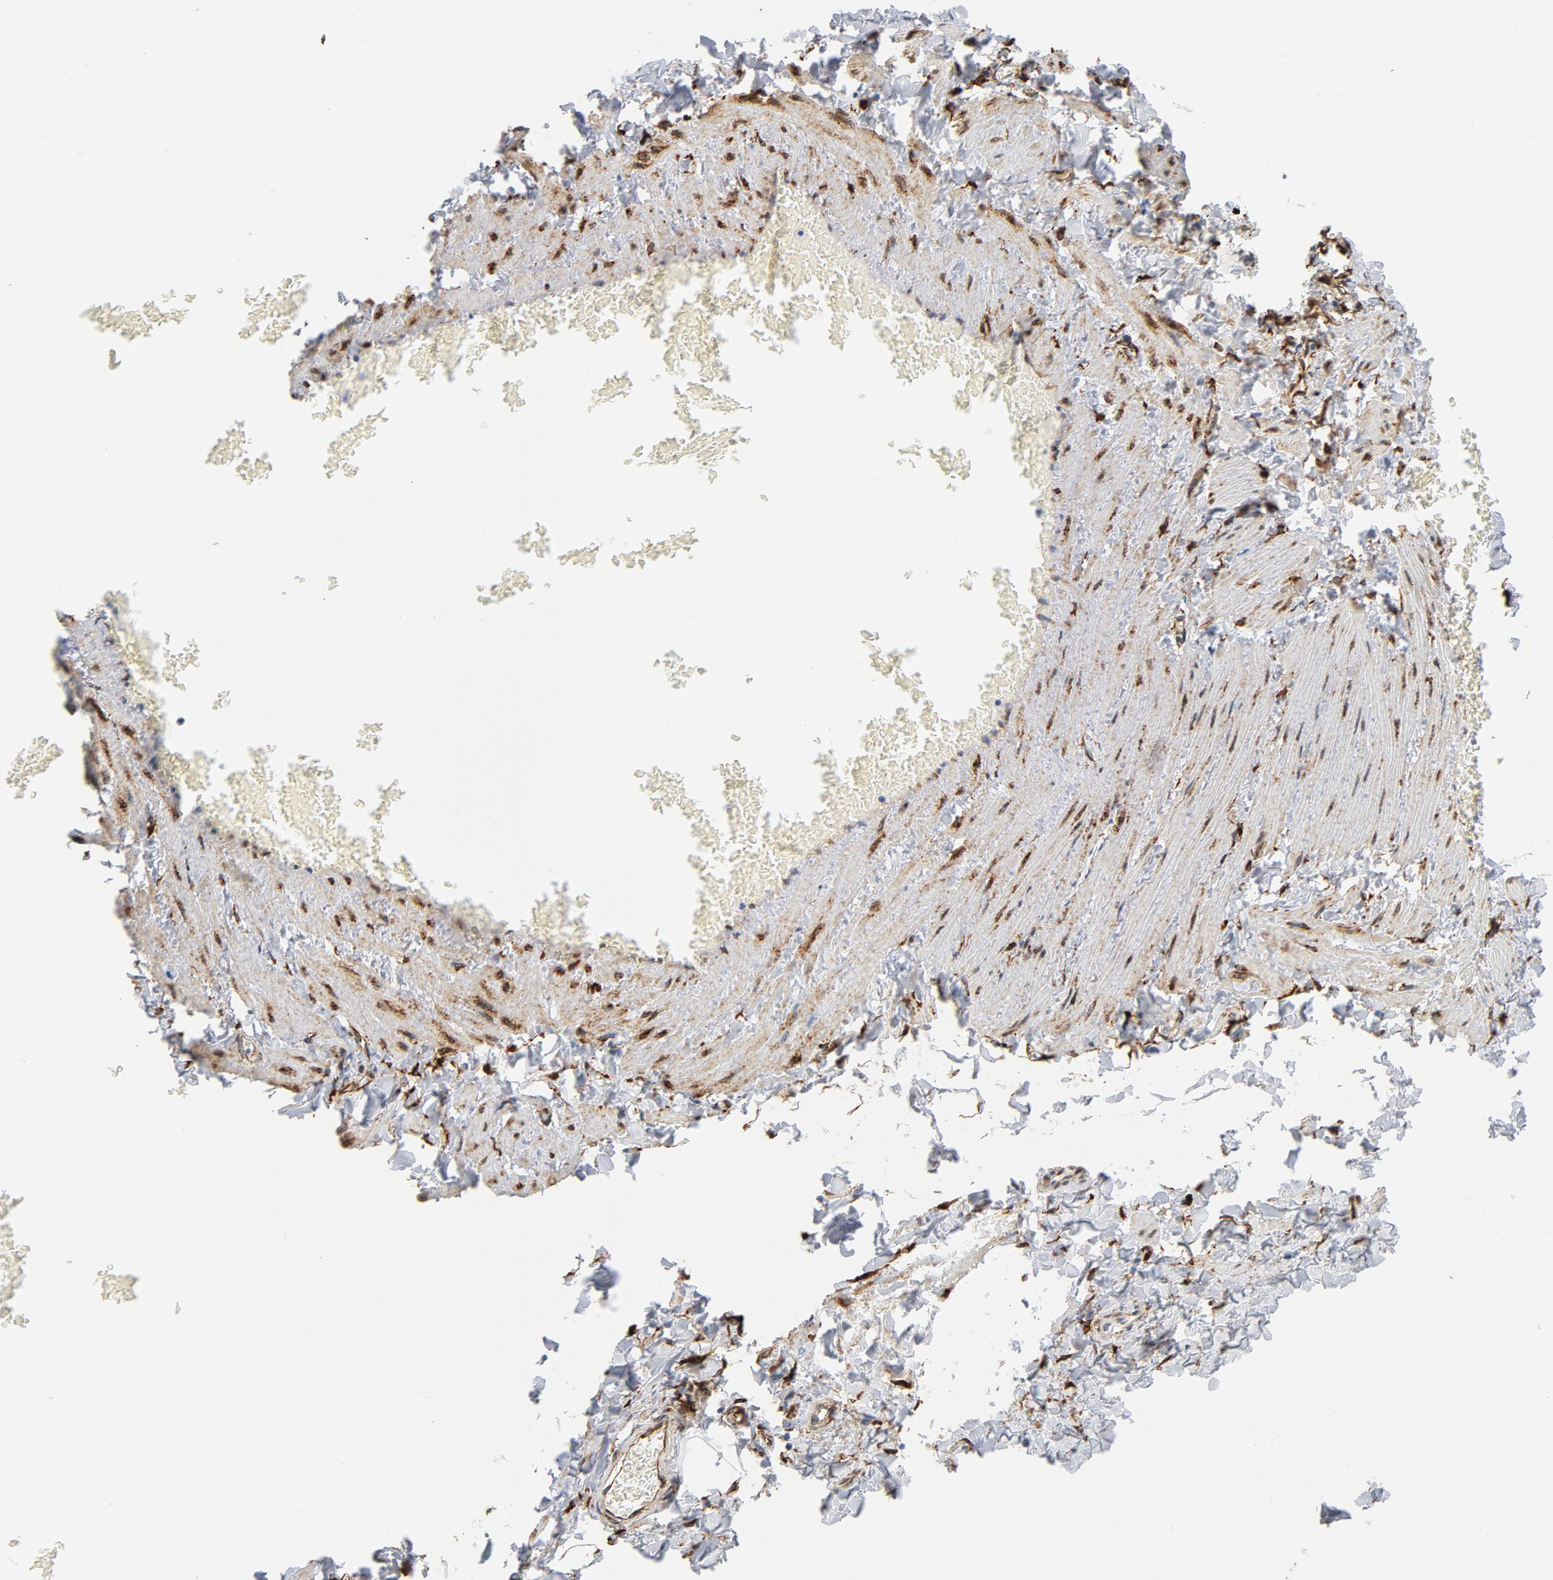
{"staining": {"intensity": "moderate", "quantity": ">75%", "location": "cytoplasmic/membranous"}, "tissue": "adipose tissue", "cell_type": "Adipocytes", "image_type": "normal", "snomed": [{"axis": "morphology", "description": "Normal tissue, NOS"}, {"axis": "topography", "description": "Vascular tissue"}], "caption": "Adipose tissue stained with a brown dye exhibits moderate cytoplasmic/membranous positive staining in about >75% of adipocytes.", "gene": "SERPINH1", "patient": {"sex": "male", "age": 41}}